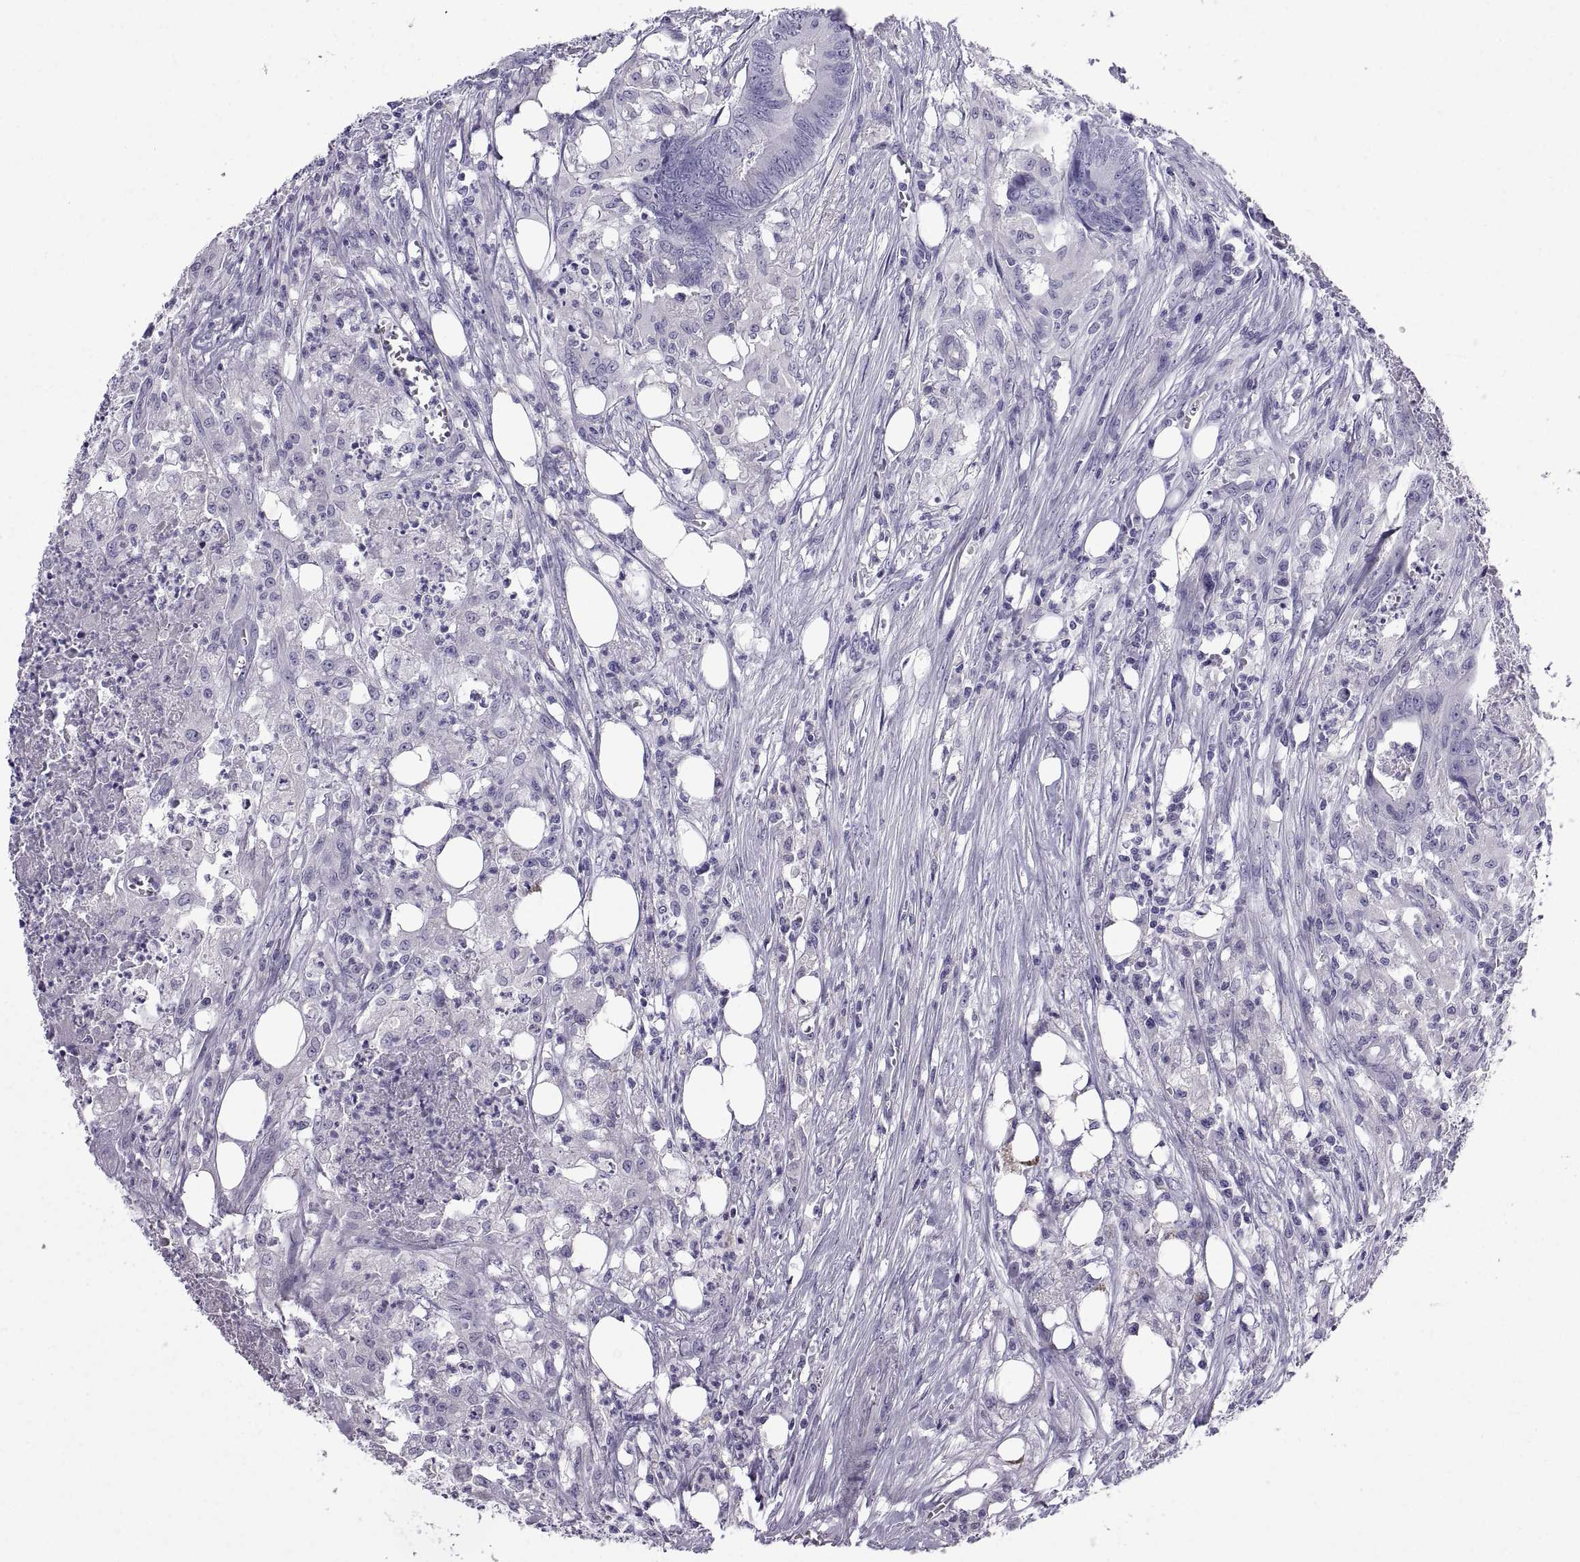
{"staining": {"intensity": "negative", "quantity": "none", "location": "none"}, "tissue": "colorectal cancer", "cell_type": "Tumor cells", "image_type": "cancer", "snomed": [{"axis": "morphology", "description": "Adenocarcinoma, NOS"}, {"axis": "topography", "description": "Colon"}], "caption": "This is a micrograph of IHC staining of colorectal adenocarcinoma, which shows no staining in tumor cells.", "gene": "SPDYE1", "patient": {"sex": "male", "age": 84}}